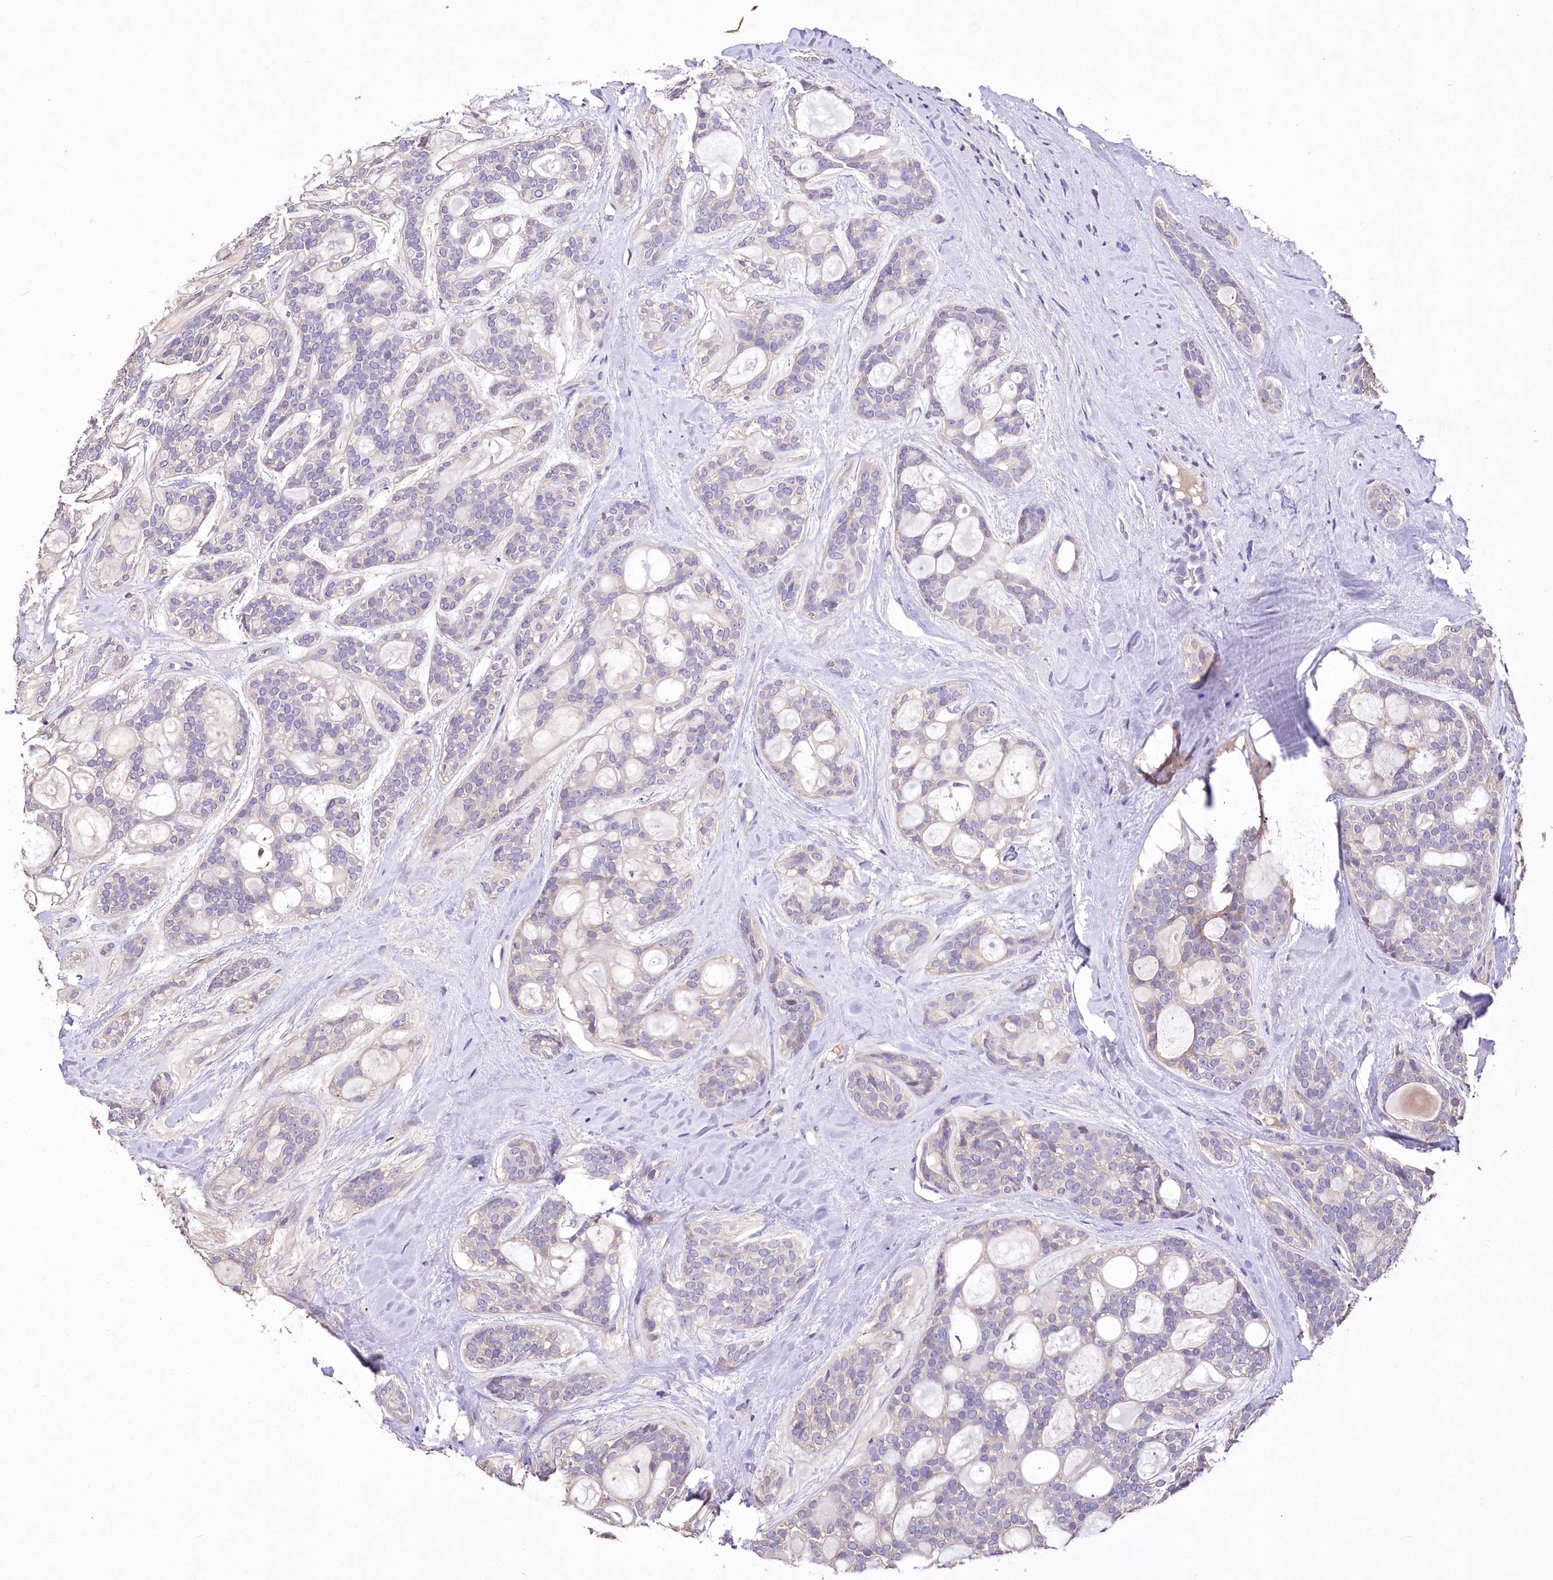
{"staining": {"intensity": "negative", "quantity": "none", "location": "none"}, "tissue": "head and neck cancer", "cell_type": "Tumor cells", "image_type": "cancer", "snomed": [{"axis": "morphology", "description": "Adenocarcinoma, NOS"}, {"axis": "topography", "description": "Head-Neck"}], "caption": "The IHC photomicrograph has no significant expression in tumor cells of head and neck adenocarcinoma tissue.", "gene": "PCYOX1L", "patient": {"sex": "male", "age": 66}}